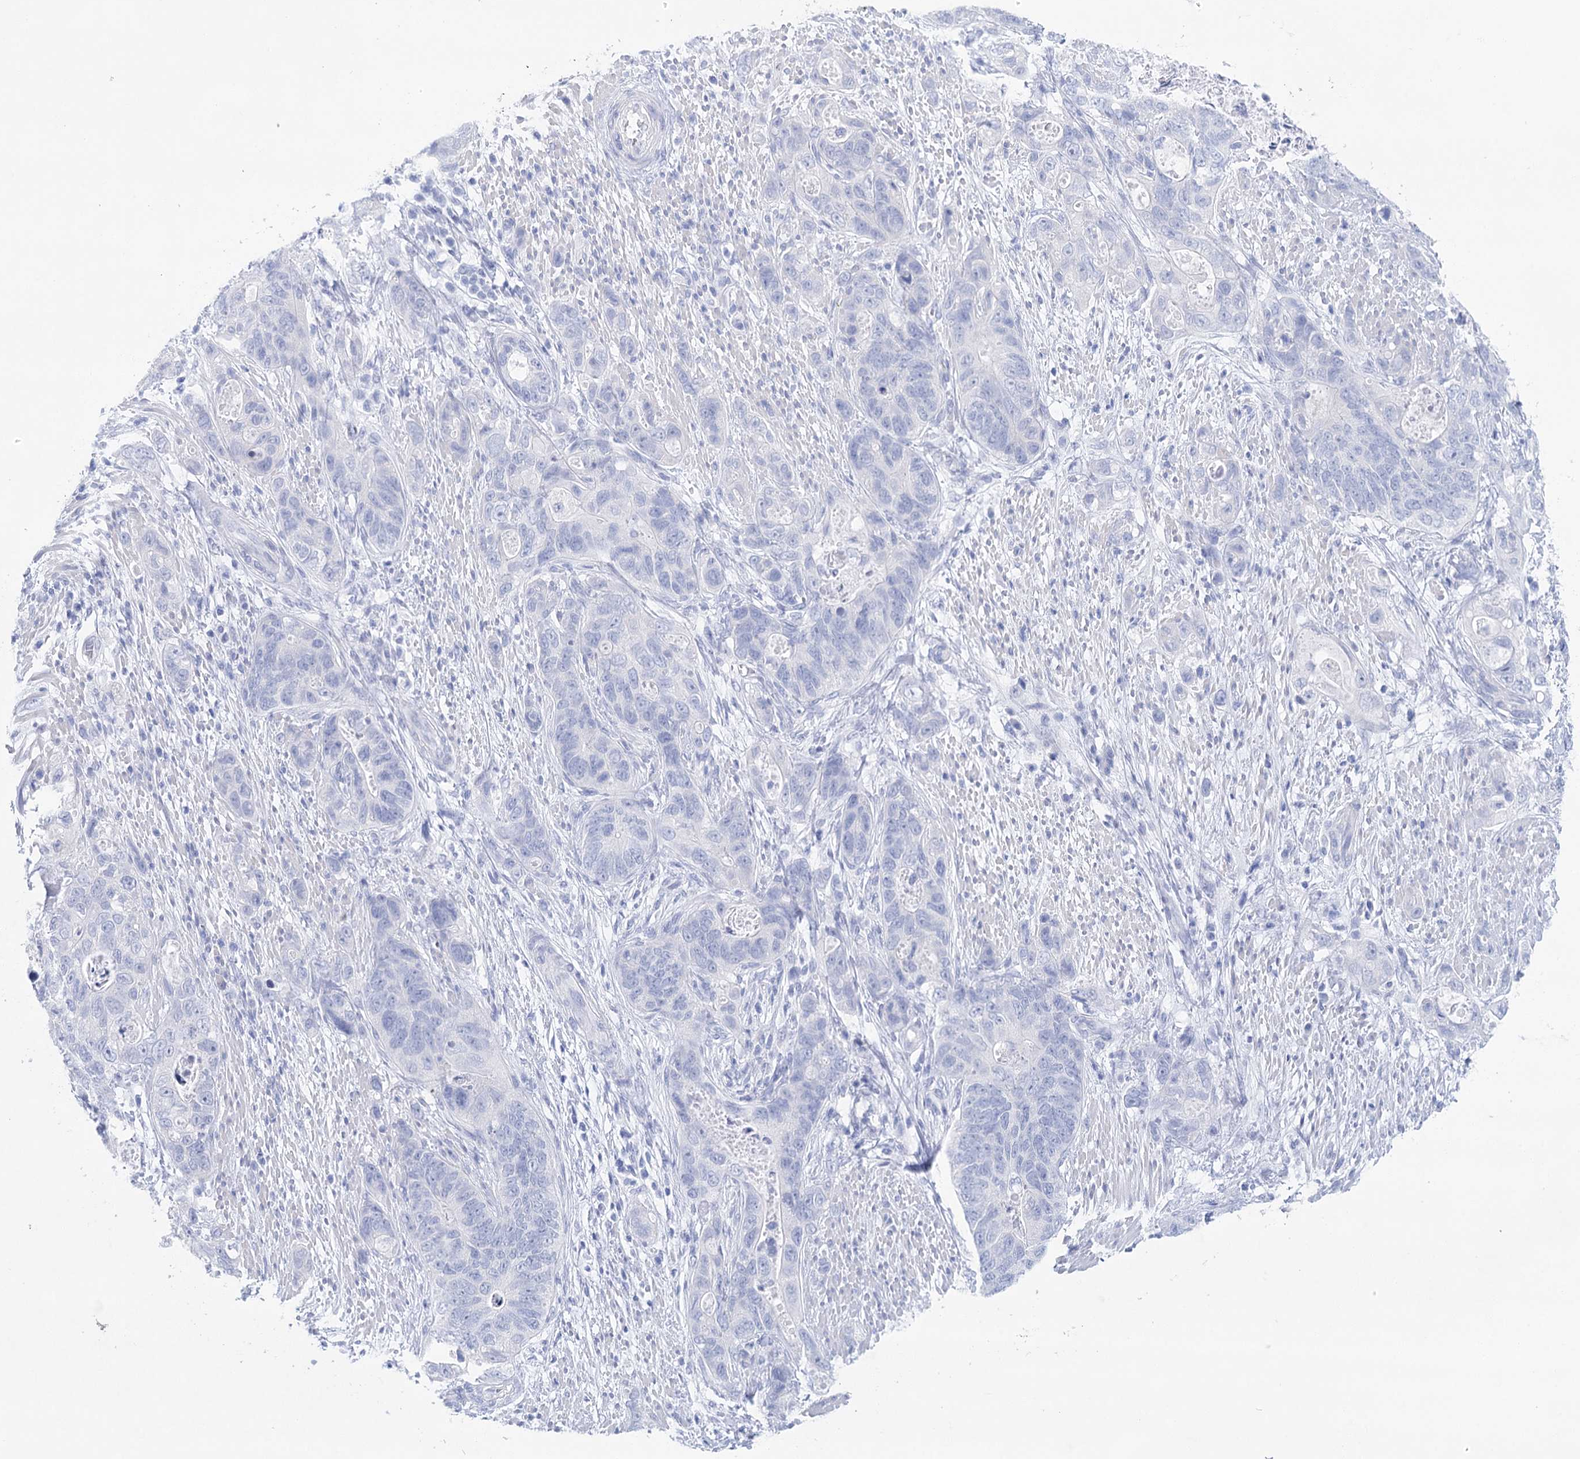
{"staining": {"intensity": "negative", "quantity": "none", "location": "none"}, "tissue": "stomach cancer", "cell_type": "Tumor cells", "image_type": "cancer", "snomed": [{"axis": "morphology", "description": "Adenocarcinoma, NOS"}, {"axis": "topography", "description": "Stomach"}], "caption": "This image is of stomach cancer (adenocarcinoma) stained with immunohistochemistry (IHC) to label a protein in brown with the nuclei are counter-stained blue. There is no expression in tumor cells.", "gene": "LALBA", "patient": {"sex": "female", "age": 89}}